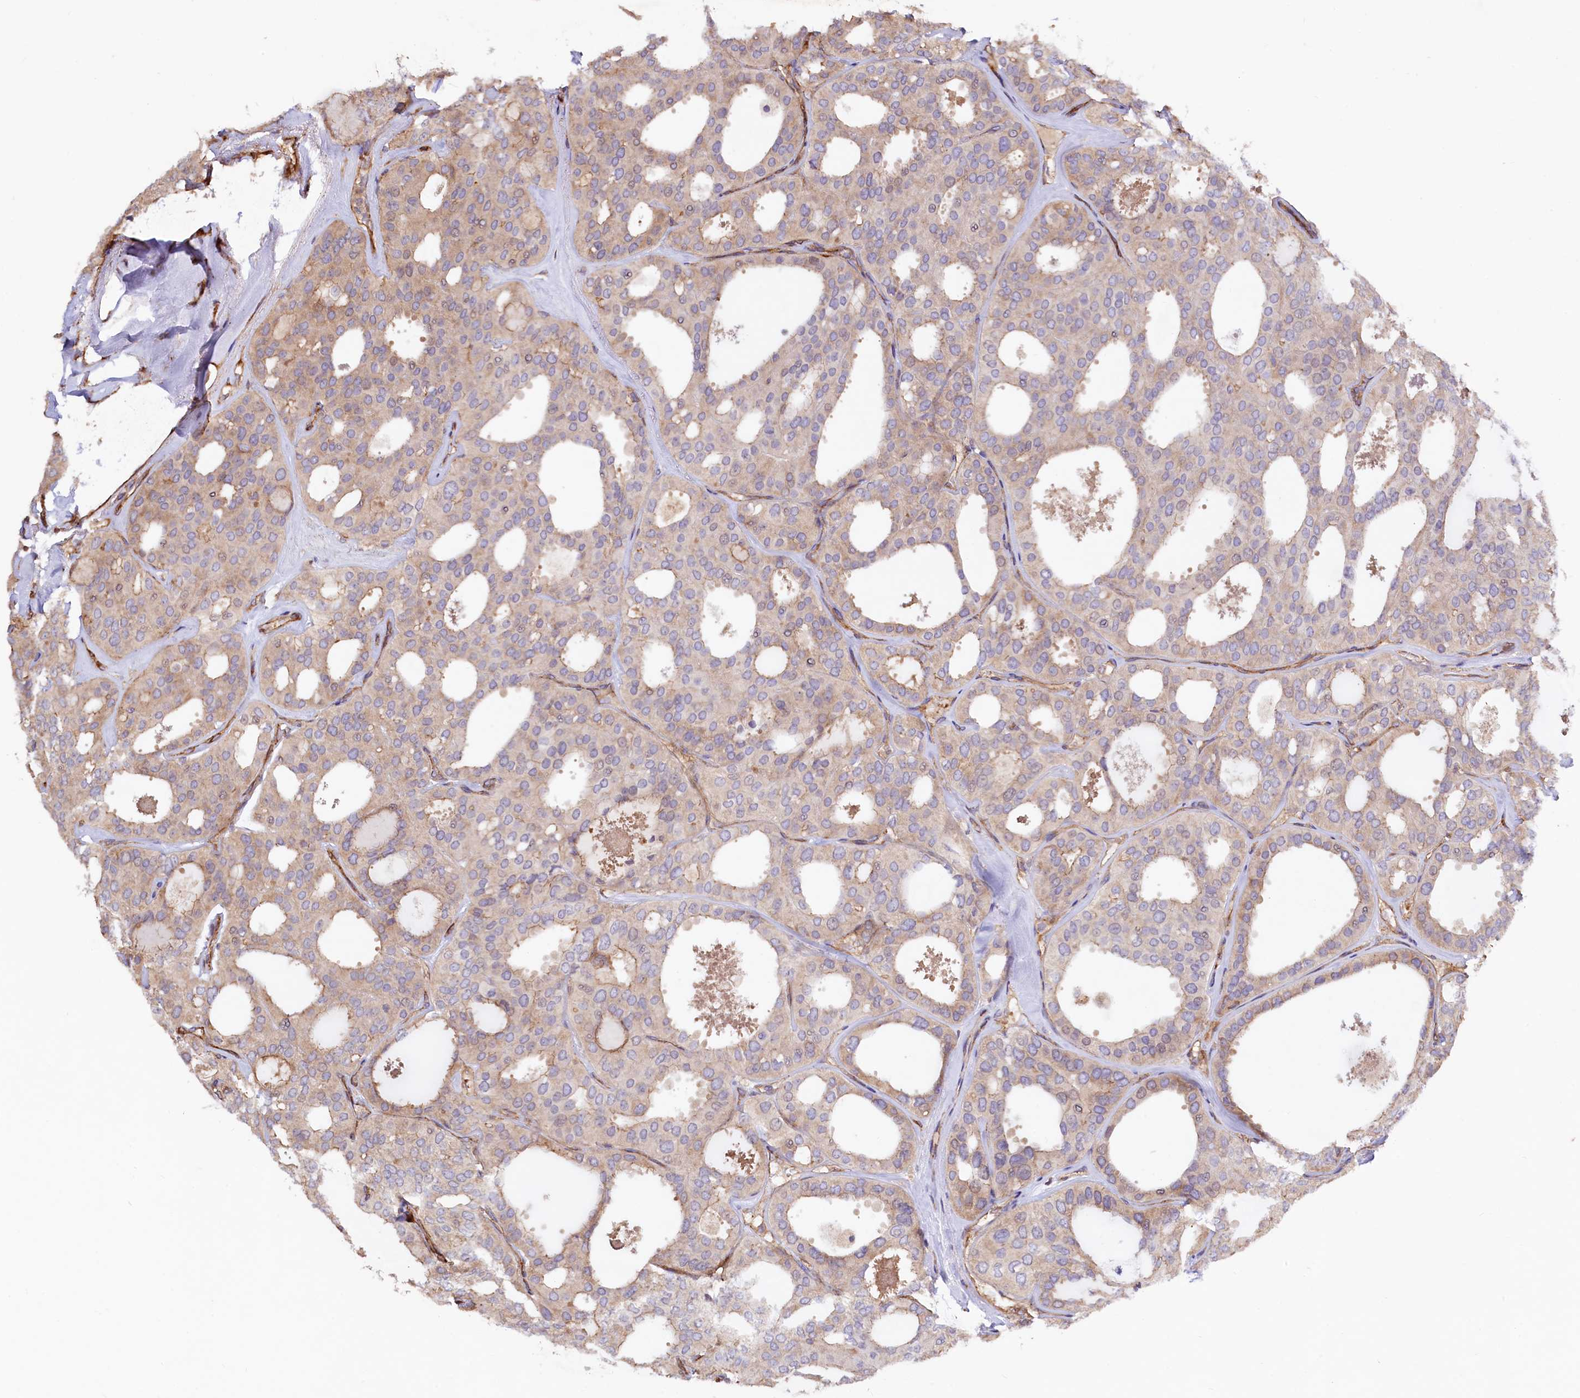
{"staining": {"intensity": "weak", "quantity": "25%-75%", "location": "cytoplasmic/membranous"}, "tissue": "thyroid cancer", "cell_type": "Tumor cells", "image_type": "cancer", "snomed": [{"axis": "morphology", "description": "Follicular adenoma carcinoma, NOS"}, {"axis": "topography", "description": "Thyroid gland"}], "caption": "The histopathology image exhibits staining of thyroid follicular adenoma carcinoma, revealing weak cytoplasmic/membranous protein staining (brown color) within tumor cells.", "gene": "KLHDC4", "patient": {"sex": "male", "age": 75}}